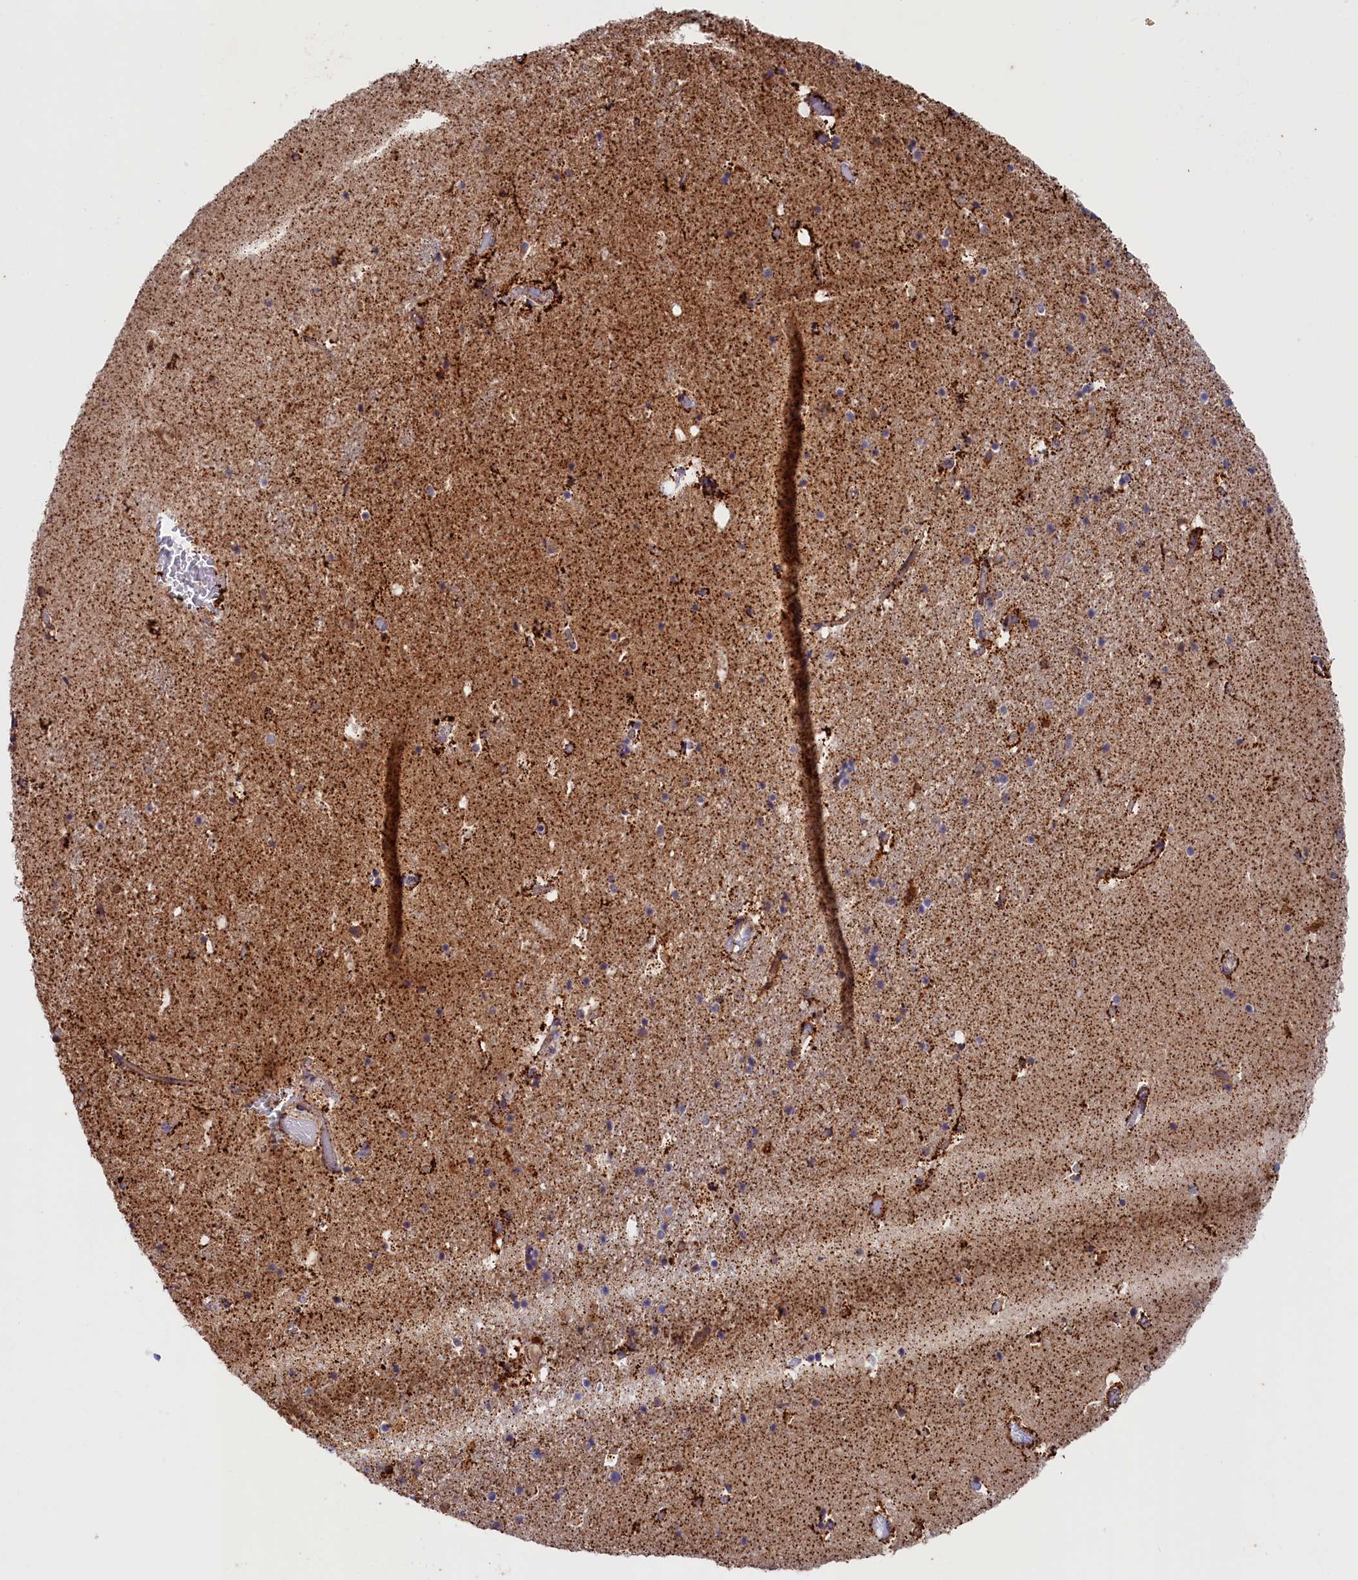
{"staining": {"intensity": "strong", "quantity": ">75%", "location": "cytoplasmic/membranous"}, "tissue": "hippocampus", "cell_type": "Glial cells", "image_type": "normal", "snomed": [{"axis": "morphology", "description": "Normal tissue, NOS"}, {"axis": "topography", "description": "Hippocampus"}], "caption": "Immunohistochemical staining of unremarkable hippocampus shows strong cytoplasmic/membranous protein staining in approximately >75% of glial cells.", "gene": "AKTIP", "patient": {"sex": "female", "age": 52}}